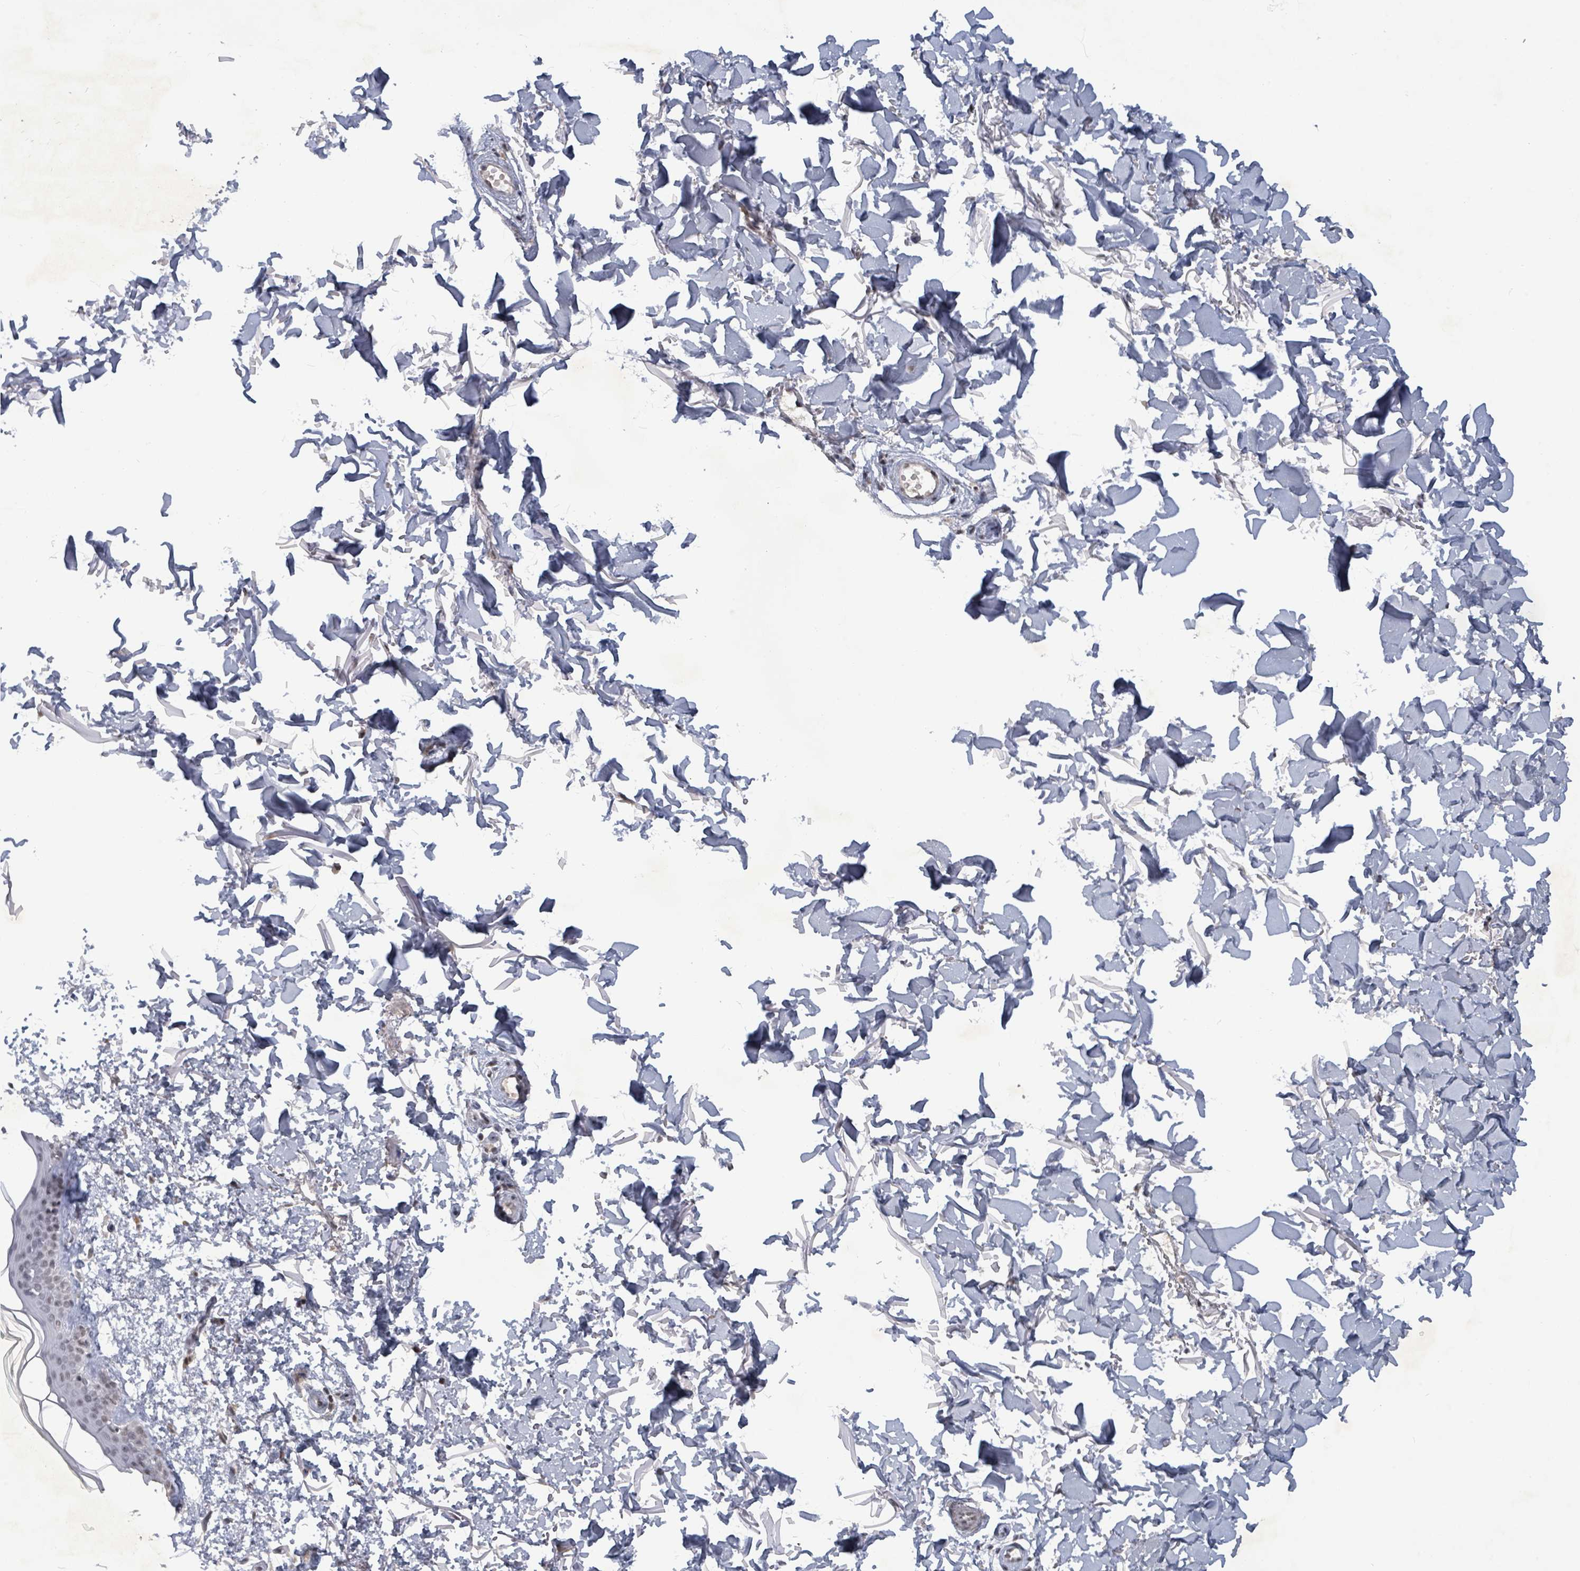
{"staining": {"intensity": "weak", "quantity": ">75%", "location": "nuclear"}, "tissue": "skin", "cell_type": "Fibroblasts", "image_type": "normal", "snomed": [{"axis": "morphology", "description": "Normal tissue, NOS"}, {"axis": "topography", "description": "Skin"}], "caption": "DAB immunohistochemical staining of unremarkable skin displays weak nuclear protein positivity in approximately >75% of fibroblasts.", "gene": "BANP", "patient": {"sex": "male", "age": 66}}